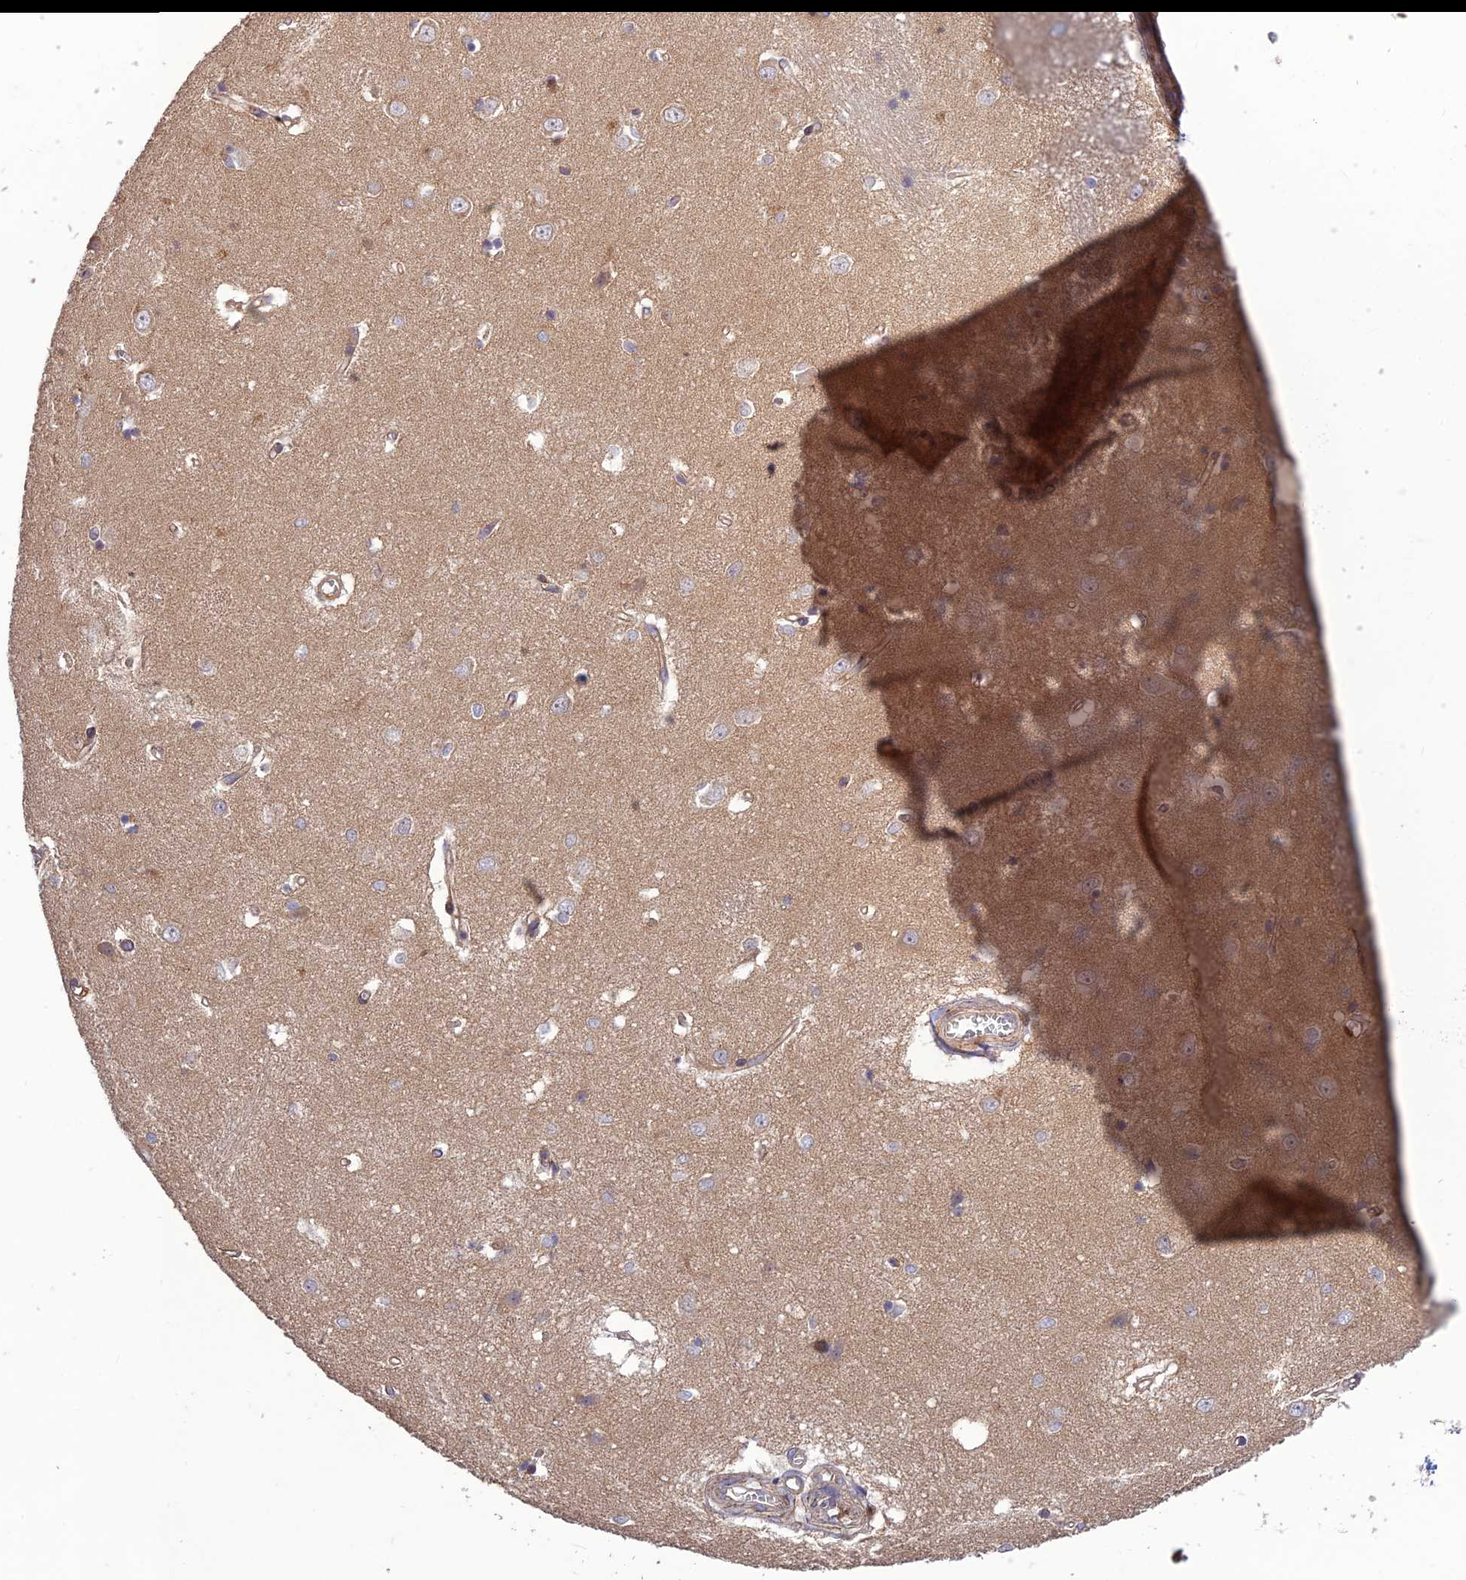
{"staining": {"intensity": "negative", "quantity": "none", "location": "none"}, "tissue": "caudate", "cell_type": "Glial cells", "image_type": "normal", "snomed": [{"axis": "morphology", "description": "Normal tissue, NOS"}, {"axis": "topography", "description": "Lateral ventricle wall"}], "caption": "Immunohistochemistry (IHC) histopathology image of unremarkable caudate stained for a protein (brown), which displays no expression in glial cells.", "gene": "TMEM131L", "patient": {"sex": "male", "age": 37}}